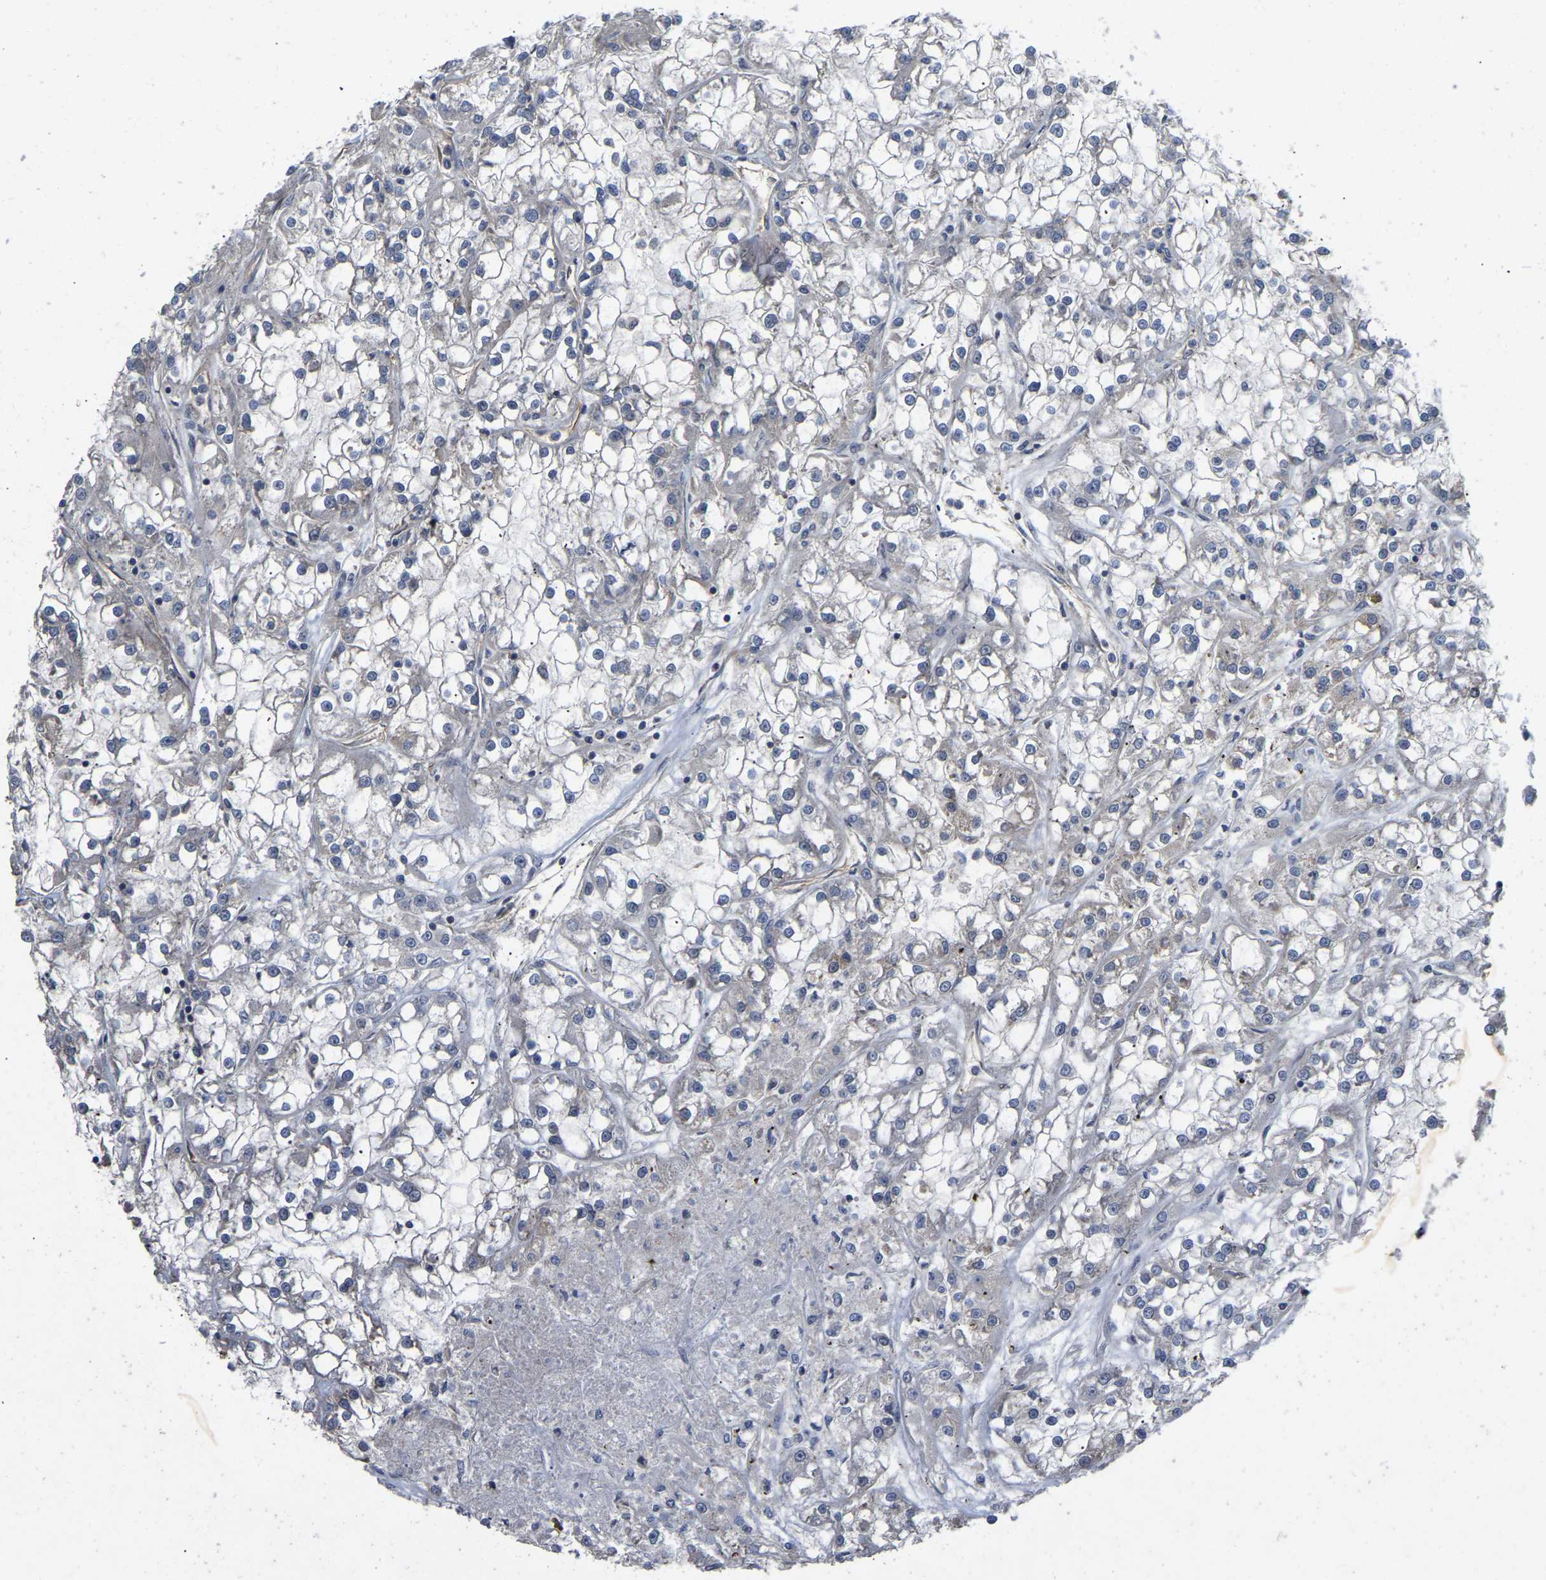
{"staining": {"intensity": "negative", "quantity": "none", "location": "none"}, "tissue": "renal cancer", "cell_type": "Tumor cells", "image_type": "cancer", "snomed": [{"axis": "morphology", "description": "Adenocarcinoma, NOS"}, {"axis": "topography", "description": "Kidney"}], "caption": "Image shows no significant protein expression in tumor cells of renal cancer.", "gene": "PRDM14", "patient": {"sex": "female", "age": 52}}